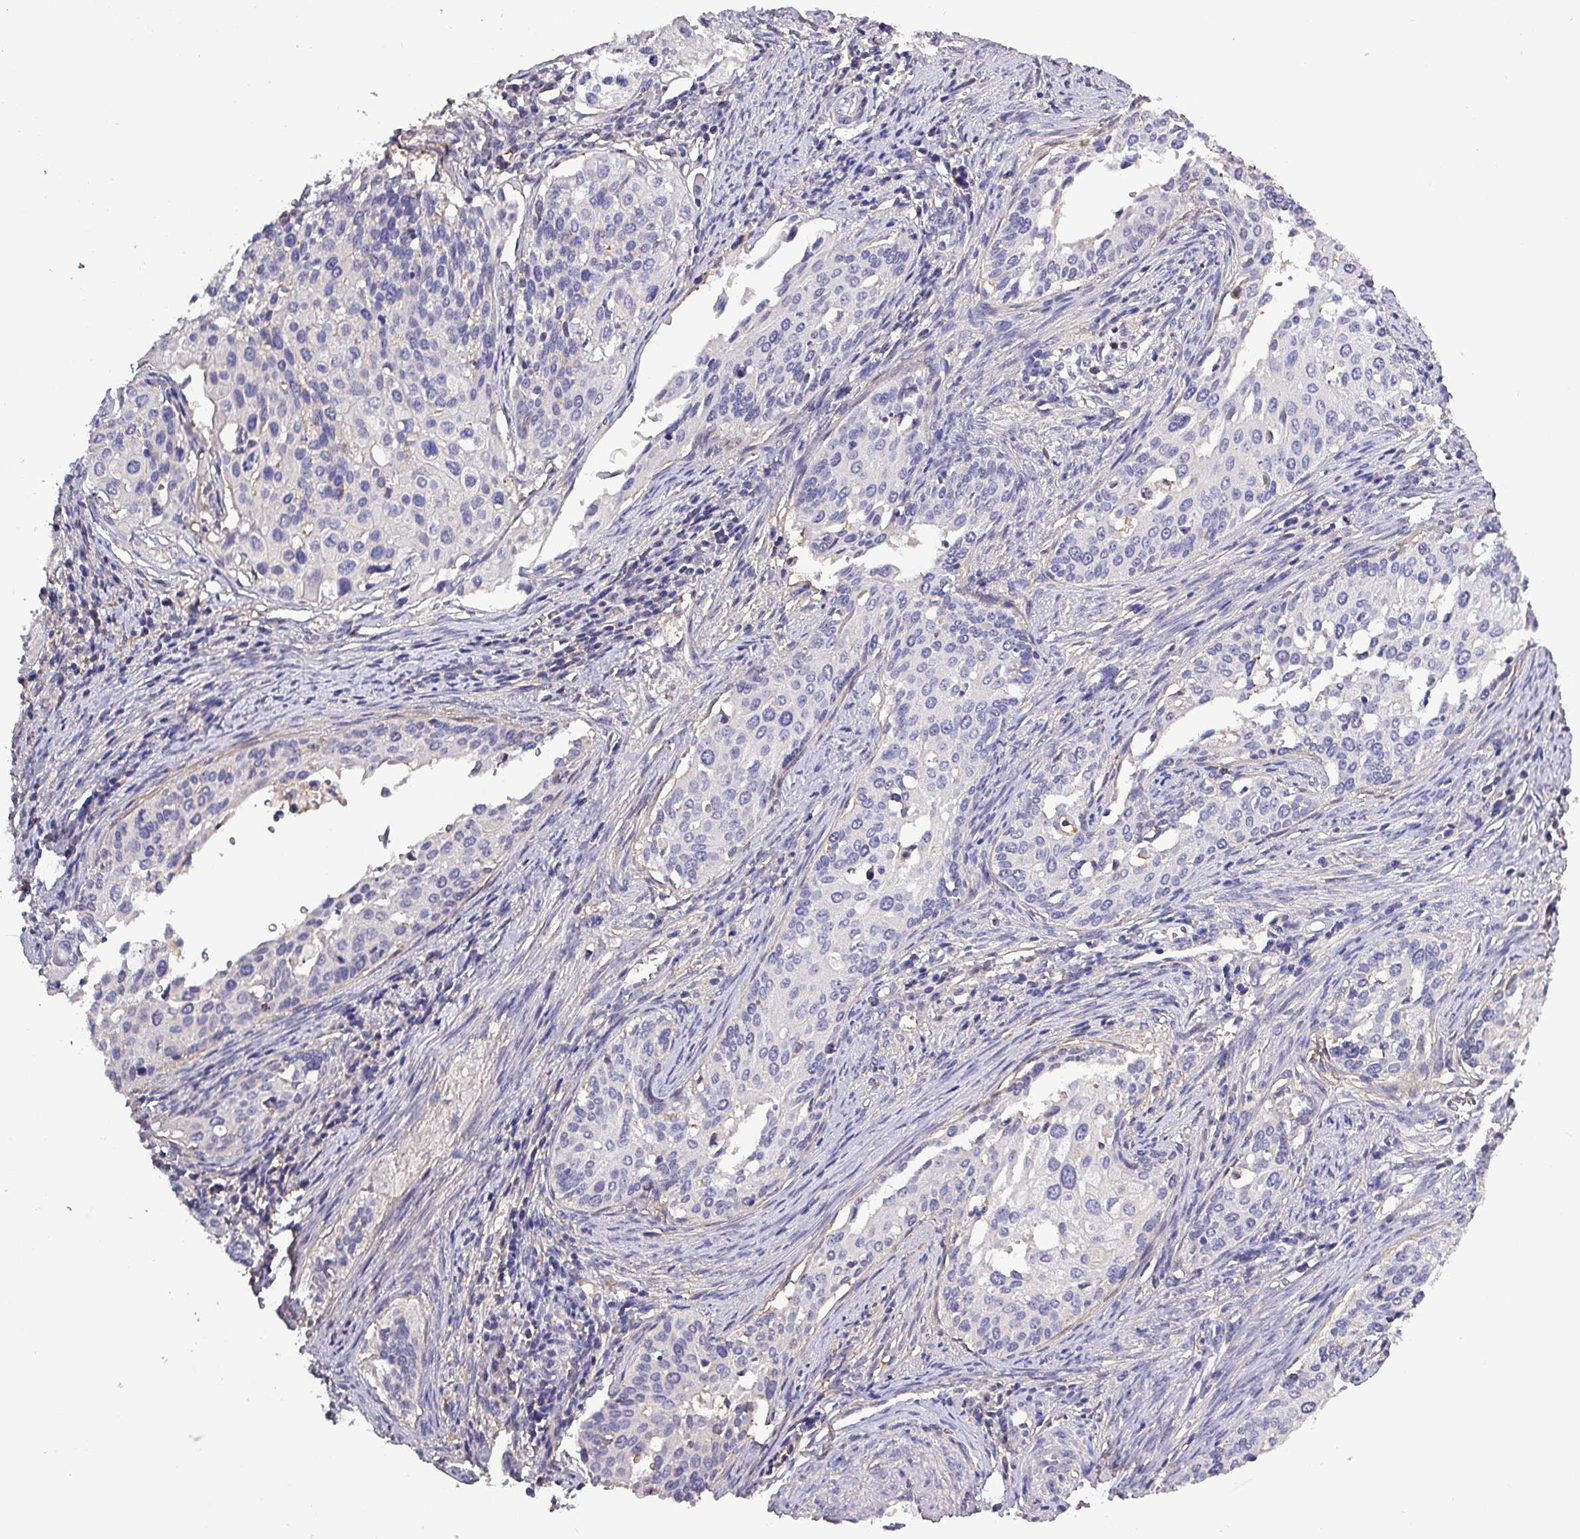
{"staining": {"intensity": "negative", "quantity": "none", "location": "none"}, "tissue": "cervical cancer", "cell_type": "Tumor cells", "image_type": "cancer", "snomed": [{"axis": "morphology", "description": "Squamous cell carcinoma, NOS"}, {"axis": "topography", "description": "Cervix"}], "caption": "Immunohistochemical staining of human cervical cancer demonstrates no significant positivity in tumor cells.", "gene": "HTRA4", "patient": {"sex": "female", "age": 44}}